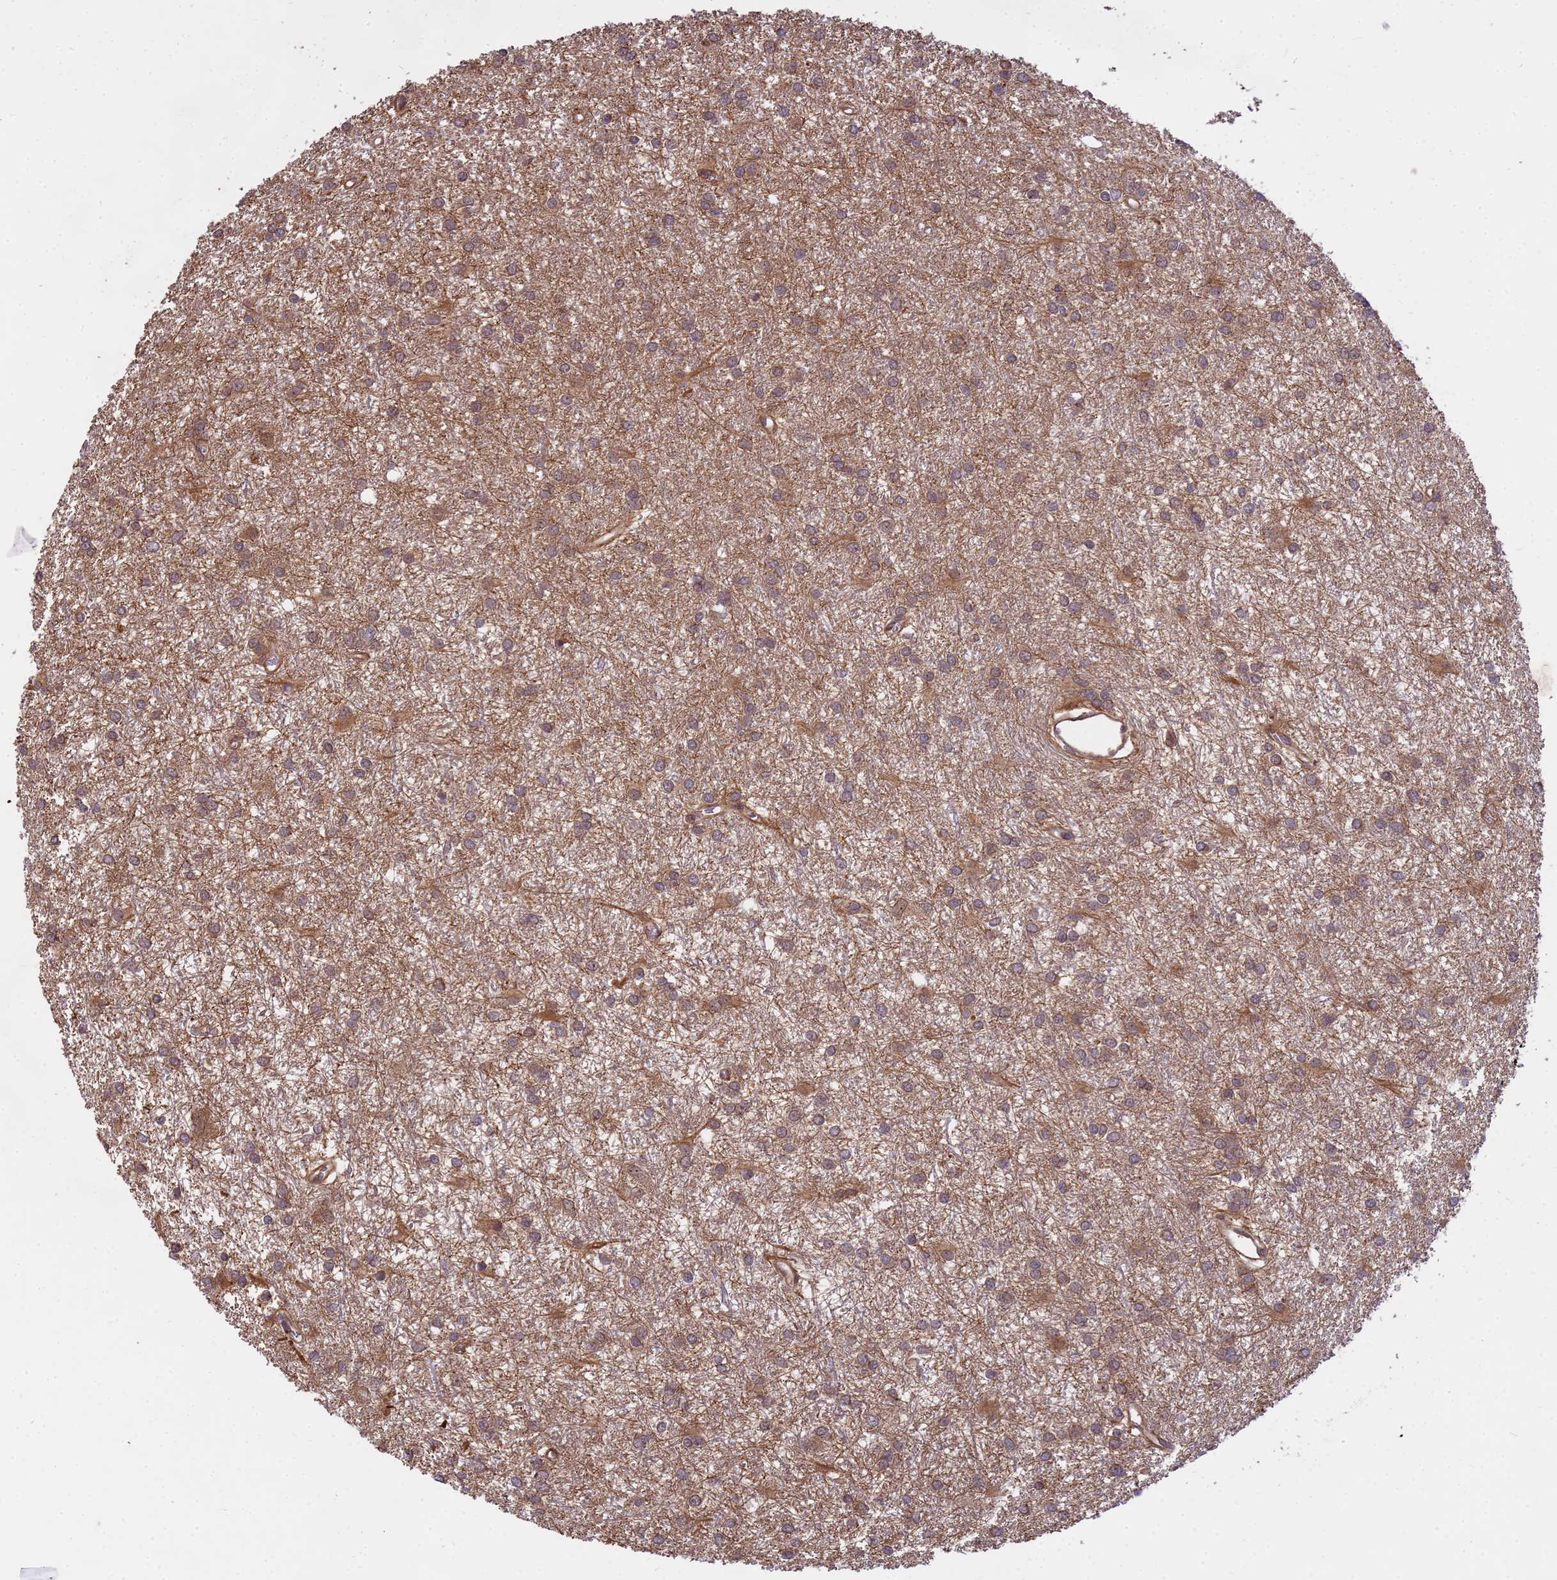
{"staining": {"intensity": "weak", "quantity": ">75%", "location": "cytoplasmic/membranous"}, "tissue": "glioma", "cell_type": "Tumor cells", "image_type": "cancer", "snomed": [{"axis": "morphology", "description": "Glioma, malignant, High grade"}, {"axis": "topography", "description": "Brain"}], "caption": "The image reveals a brown stain indicating the presence of a protein in the cytoplasmic/membranous of tumor cells in high-grade glioma (malignant). The staining was performed using DAB (3,3'-diaminobenzidine) to visualize the protein expression in brown, while the nuclei were stained in blue with hematoxylin (Magnification: 20x).", "gene": "NPEPPS", "patient": {"sex": "female", "age": 50}}